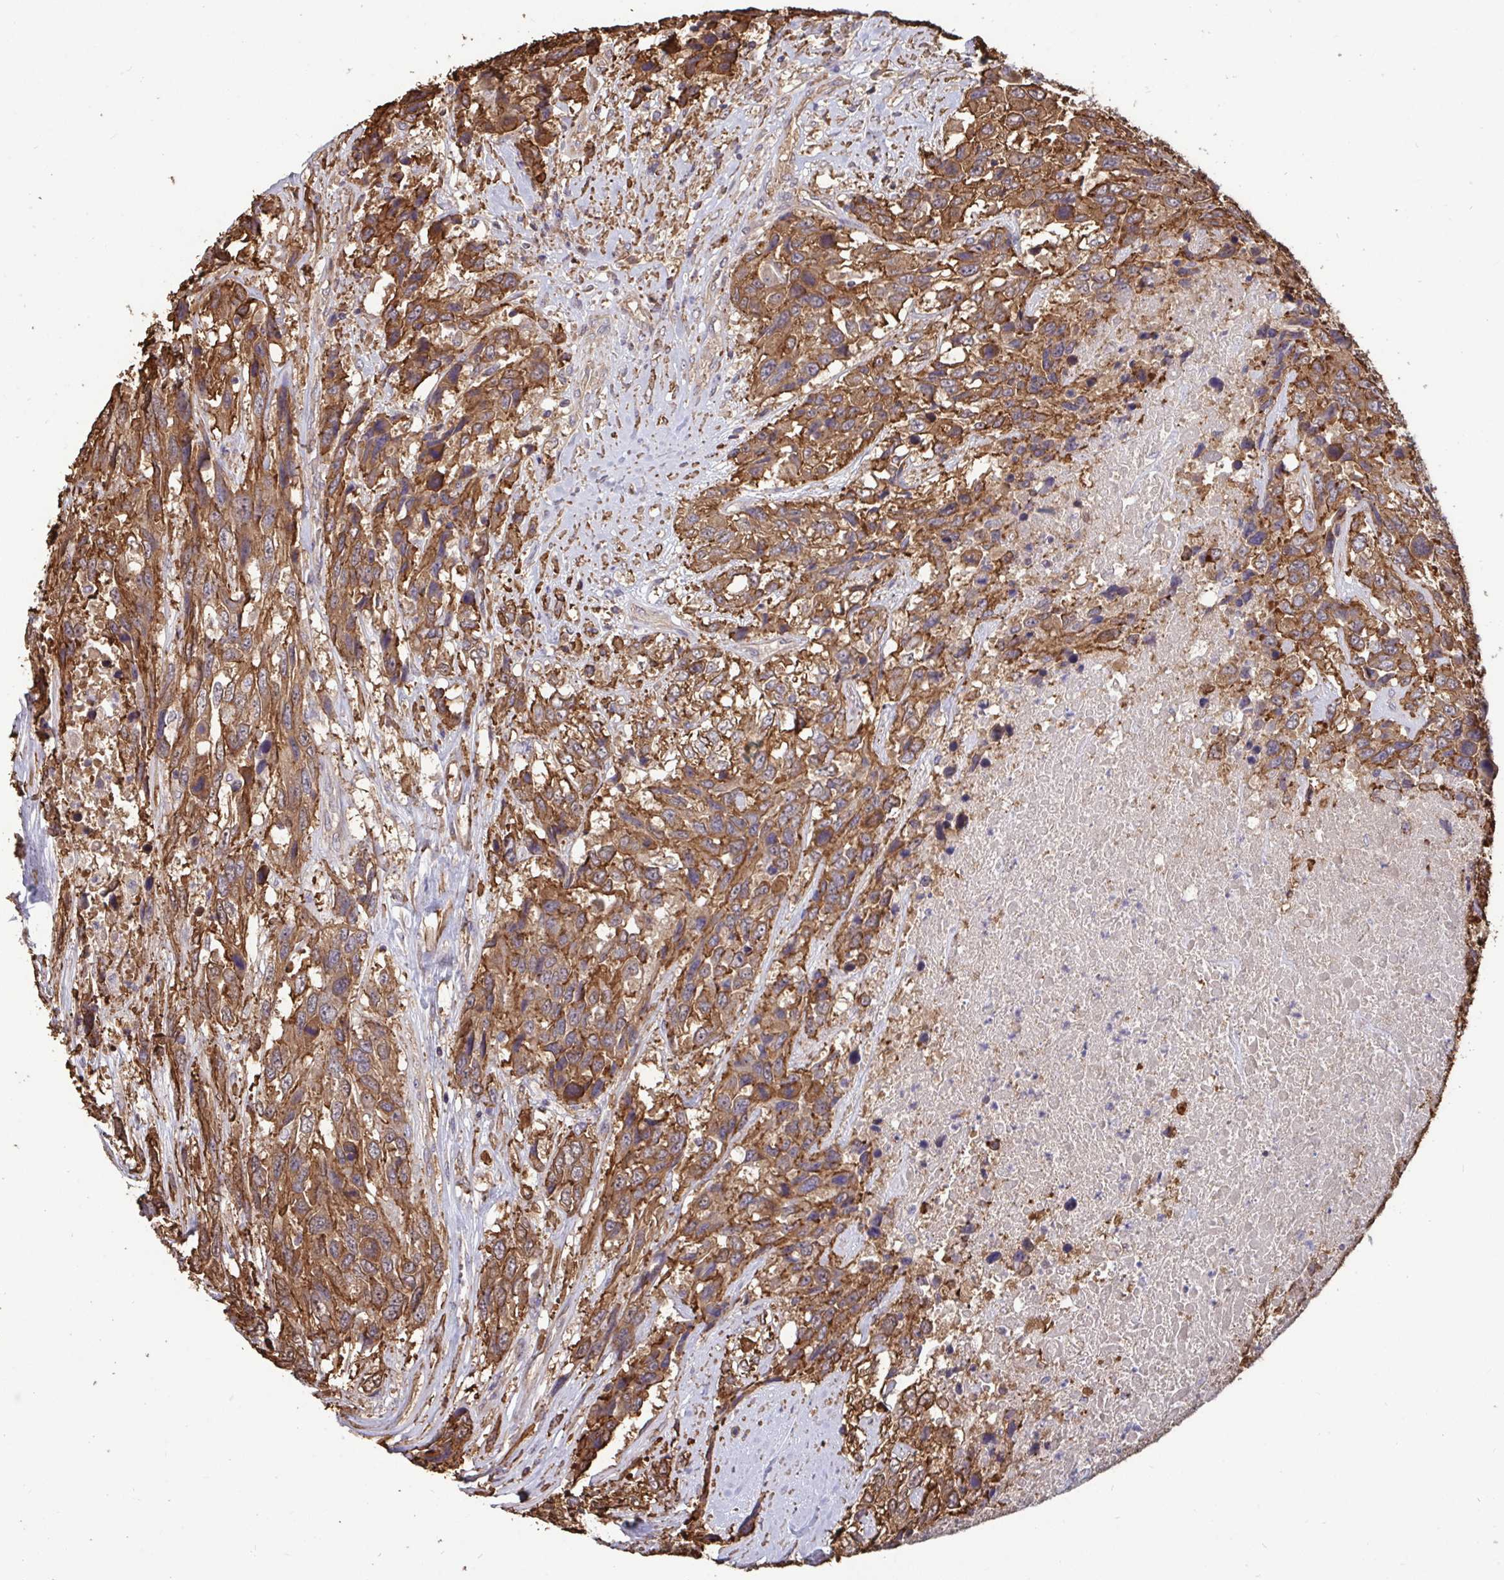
{"staining": {"intensity": "moderate", "quantity": ">75%", "location": "cytoplasmic/membranous"}, "tissue": "urothelial cancer", "cell_type": "Tumor cells", "image_type": "cancer", "snomed": [{"axis": "morphology", "description": "Urothelial carcinoma, High grade"}, {"axis": "topography", "description": "Urinary bladder"}], "caption": "Immunohistochemistry photomicrograph of human high-grade urothelial carcinoma stained for a protein (brown), which shows medium levels of moderate cytoplasmic/membranous staining in about >75% of tumor cells.", "gene": "ISCU", "patient": {"sex": "female", "age": 70}}